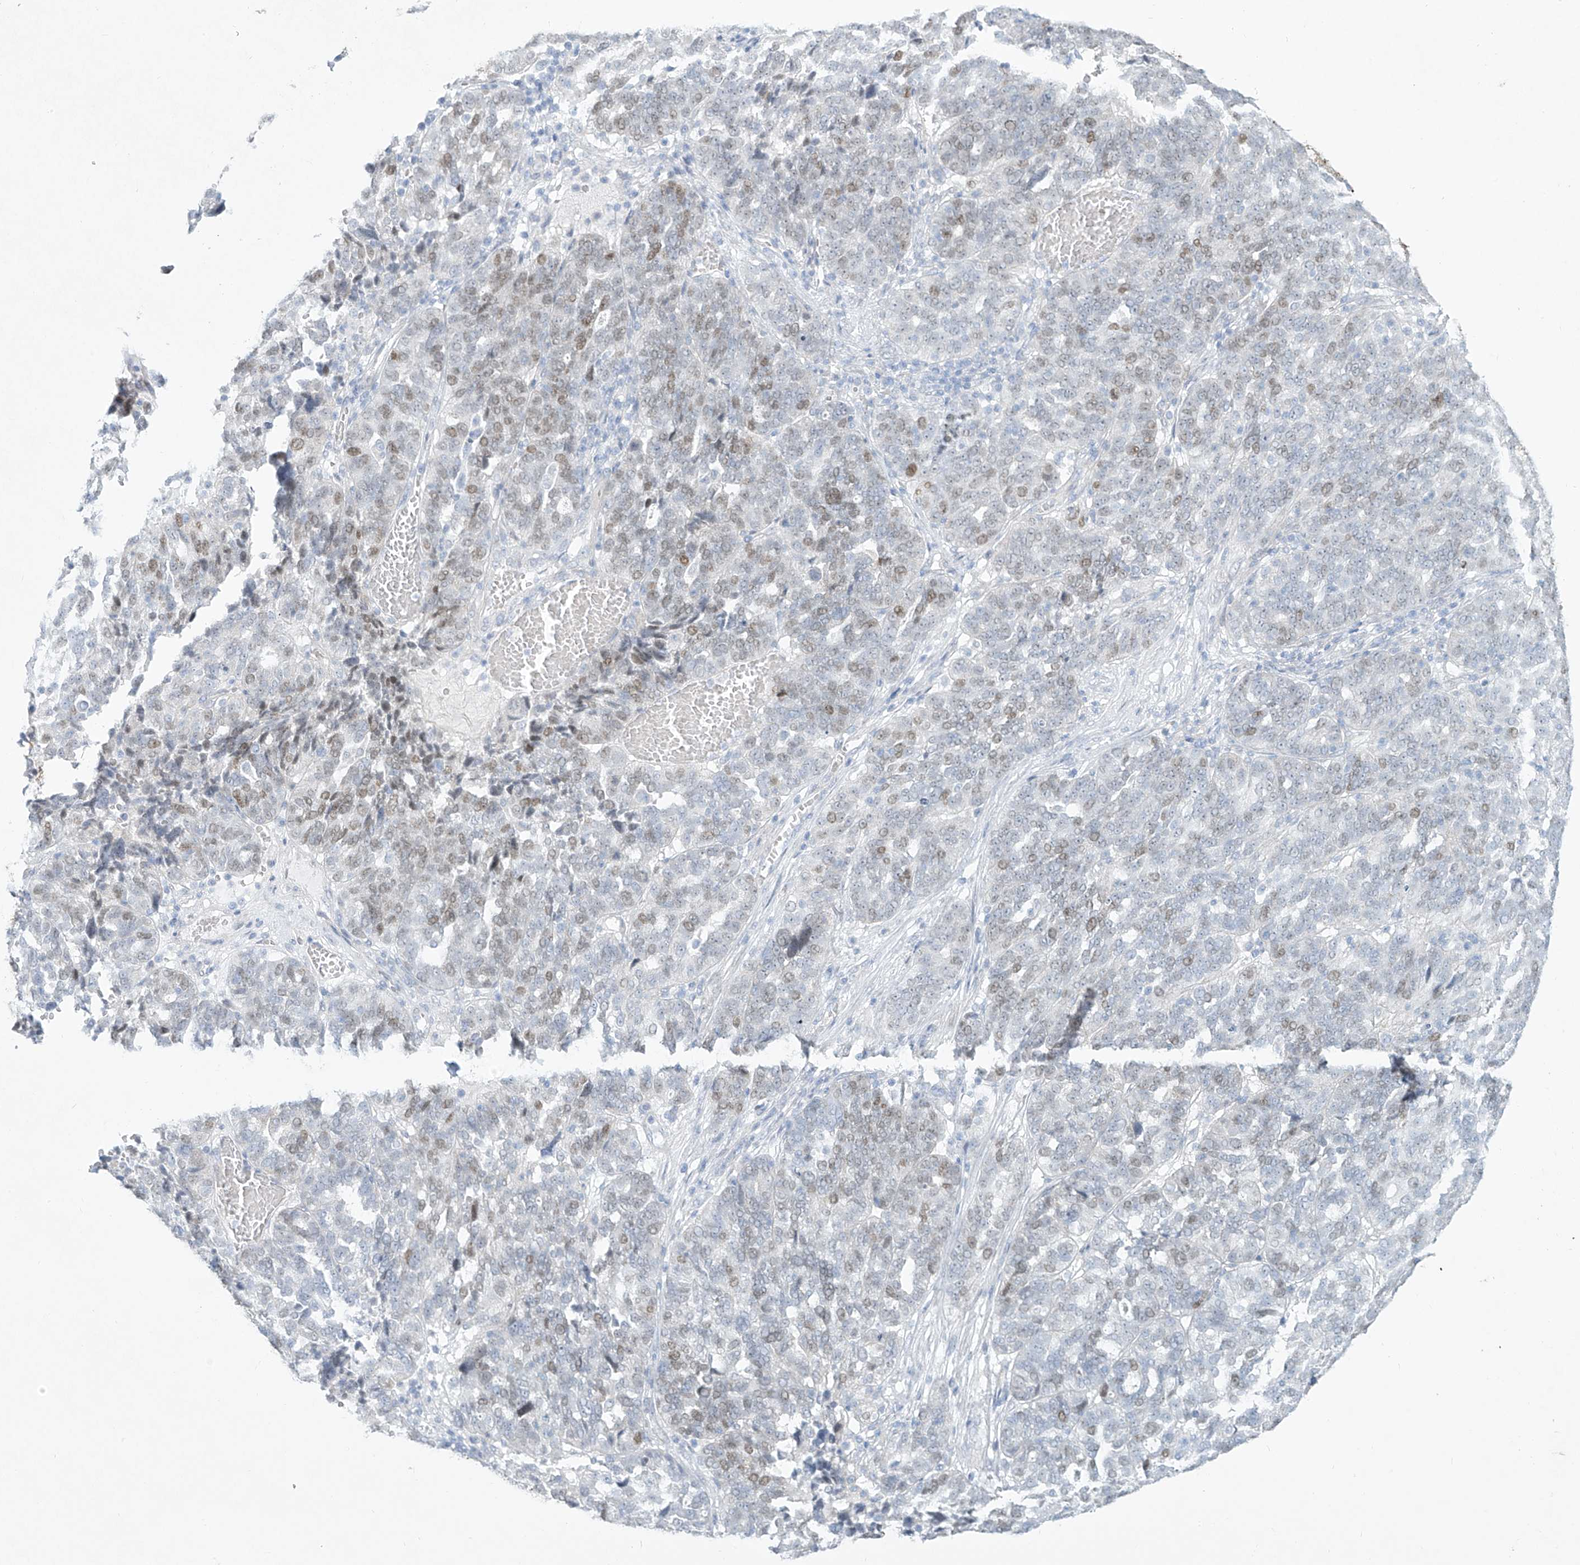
{"staining": {"intensity": "weak", "quantity": "25%-75%", "location": "nuclear"}, "tissue": "ovarian cancer", "cell_type": "Tumor cells", "image_type": "cancer", "snomed": [{"axis": "morphology", "description": "Cystadenocarcinoma, serous, NOS"}, {"axis": "topography", "description": "Ovary"}], "caption": "This micrograph exhibits ovarian cancer (serous cystadenocarcinoma) stained with immunohistochemistry to label a protein in brown. The nuclear of tumor cells show weak positivity for the protein. Nuclei are counter-stained blue.", "gene": "PAX6", "patient": {"sex": "female", "age": 59}}